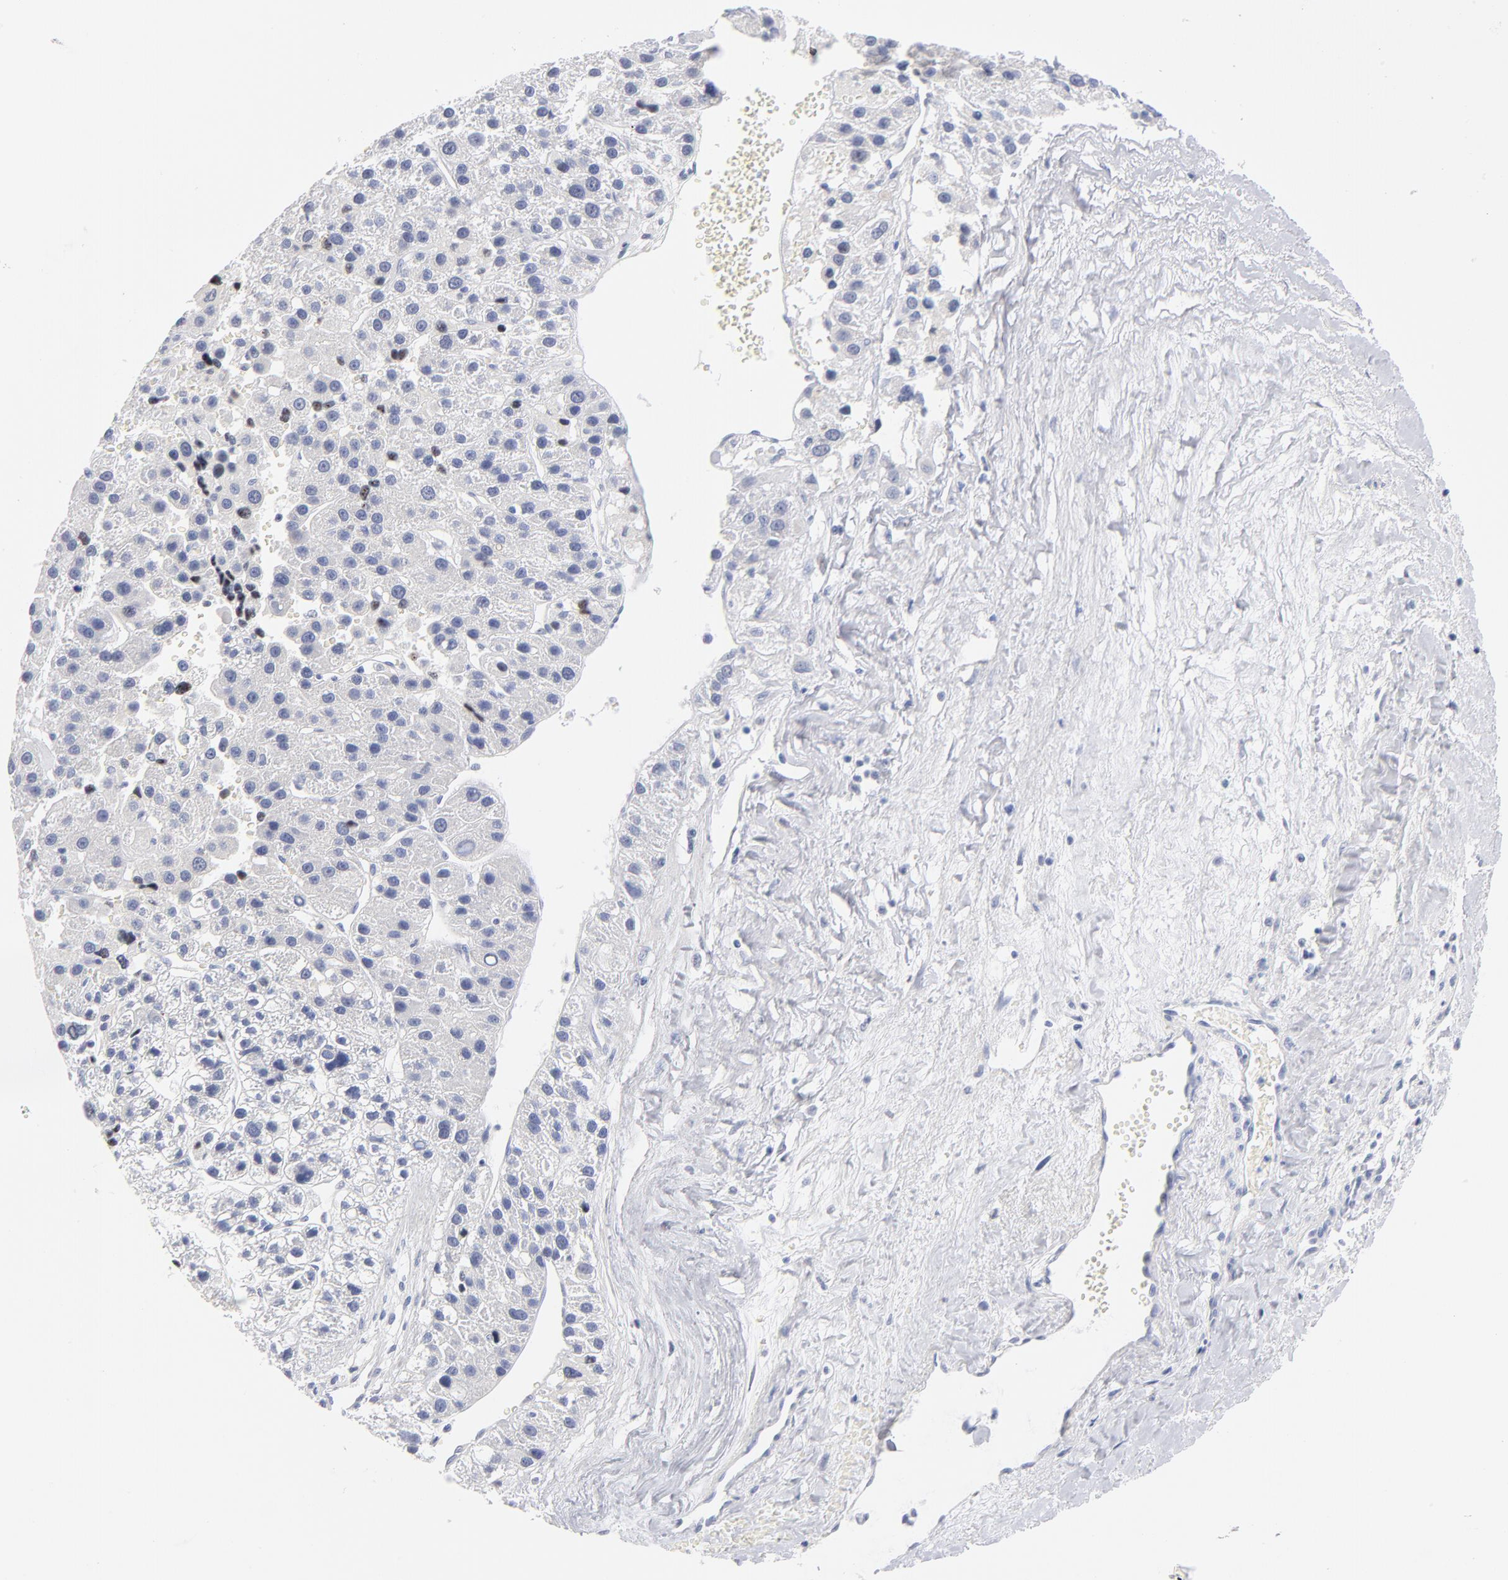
{"staining": {"intensity": "negative", "quantity": "none", "location": "none"}, "tissue": "liver cancer", "cell_type": "Tumor cells", "image_type": "cancer", "snomed": [{"axis": "morphology", "description": "Carcinoma, Hepatocellular, NOS"}, {"axis": "topography", "description": "Liver"}], "caption": "Tumor cells show no significant protein expression in liver cancer (hepatocellular carcinoma).", "gene": "KHNYN", "patient": {"sex": "female", "age": 85}}